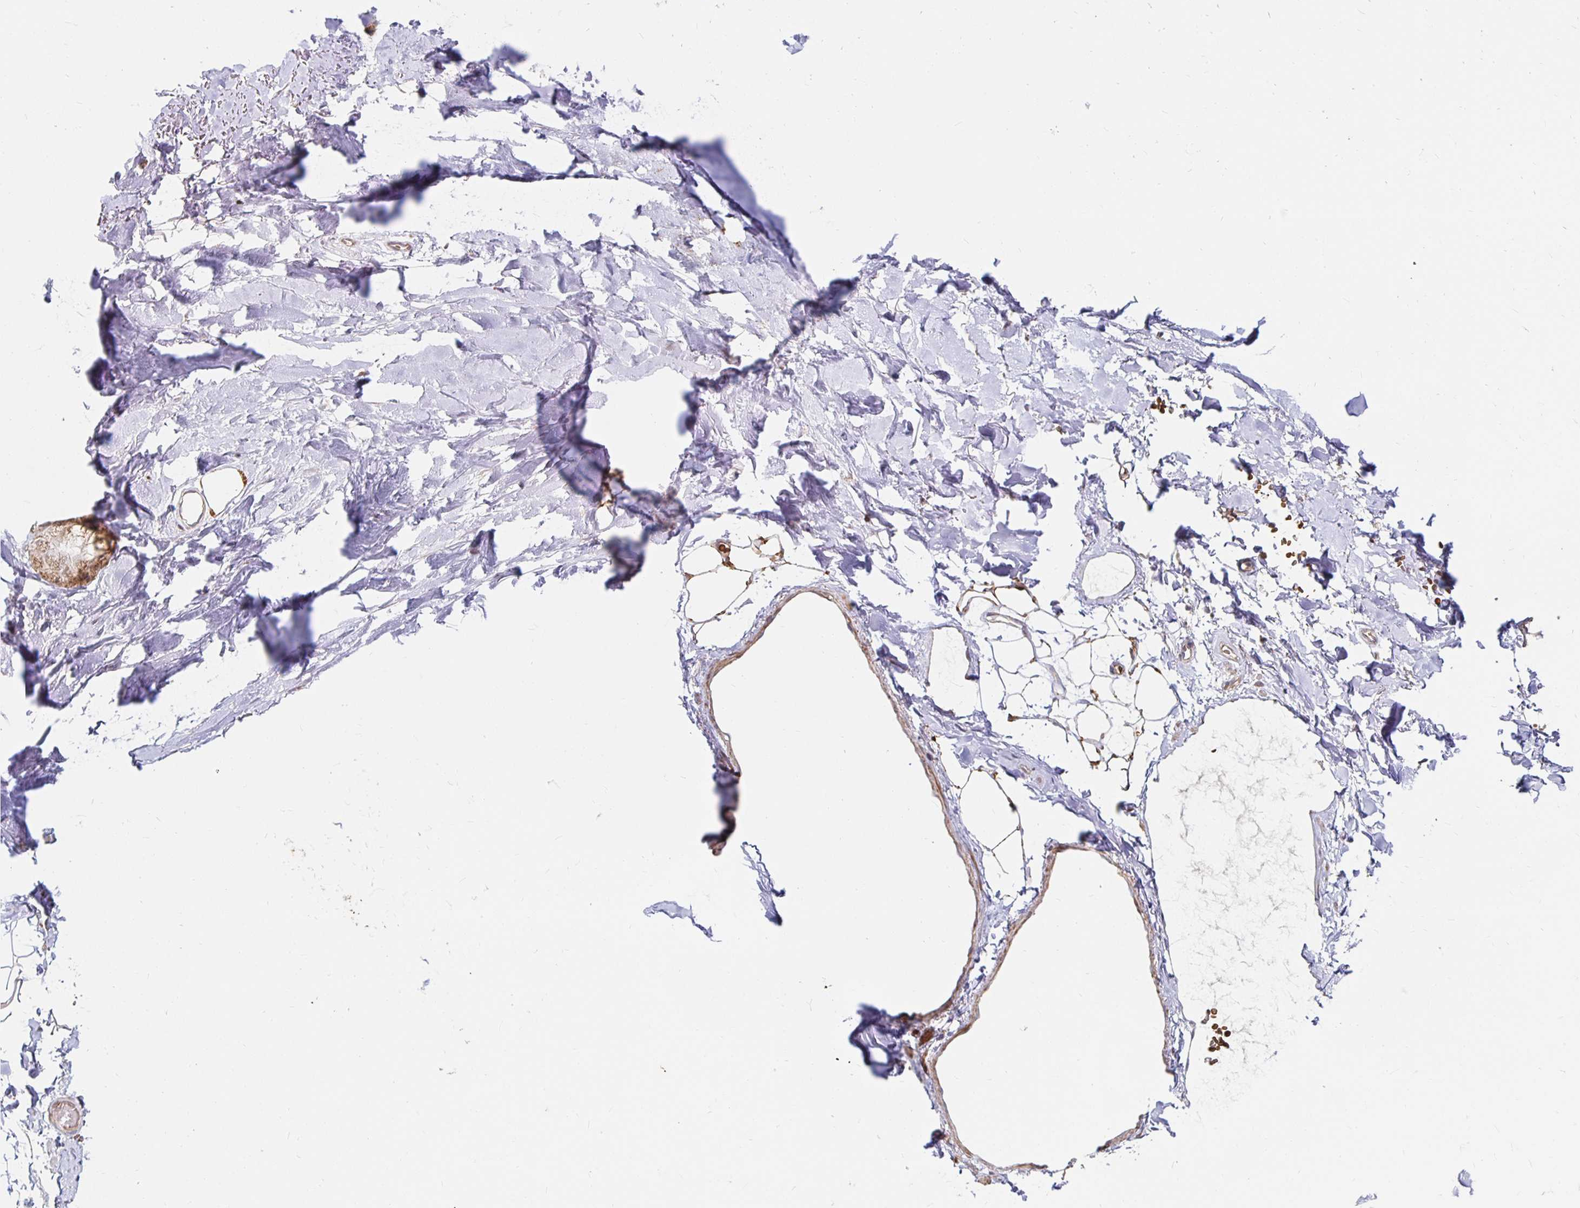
{"staining": {"intensity": "moderate", "quantity": "<25%", "location": "cytoplasmic/membranous"}, "tissue": "adipose tissue", "cell_type": "Adipocytes", "image_type": "normal", "snomed": [{"axis": "morphology", "description": "Normal tissue, NOS"}, {"axis": "topography", "description": "Cartilage tissue"}, {"axis": "topography", "description": "Bronchus"}], "caption": "IHC image of unremarkable adipose tissue stained for a protein (brown), which displays low levels of moderate cytoplasmic/membranous expression in about <25% of adipocytes.", "gene": "MRPL28", "patient": {"sex": "female", "age": 79}}